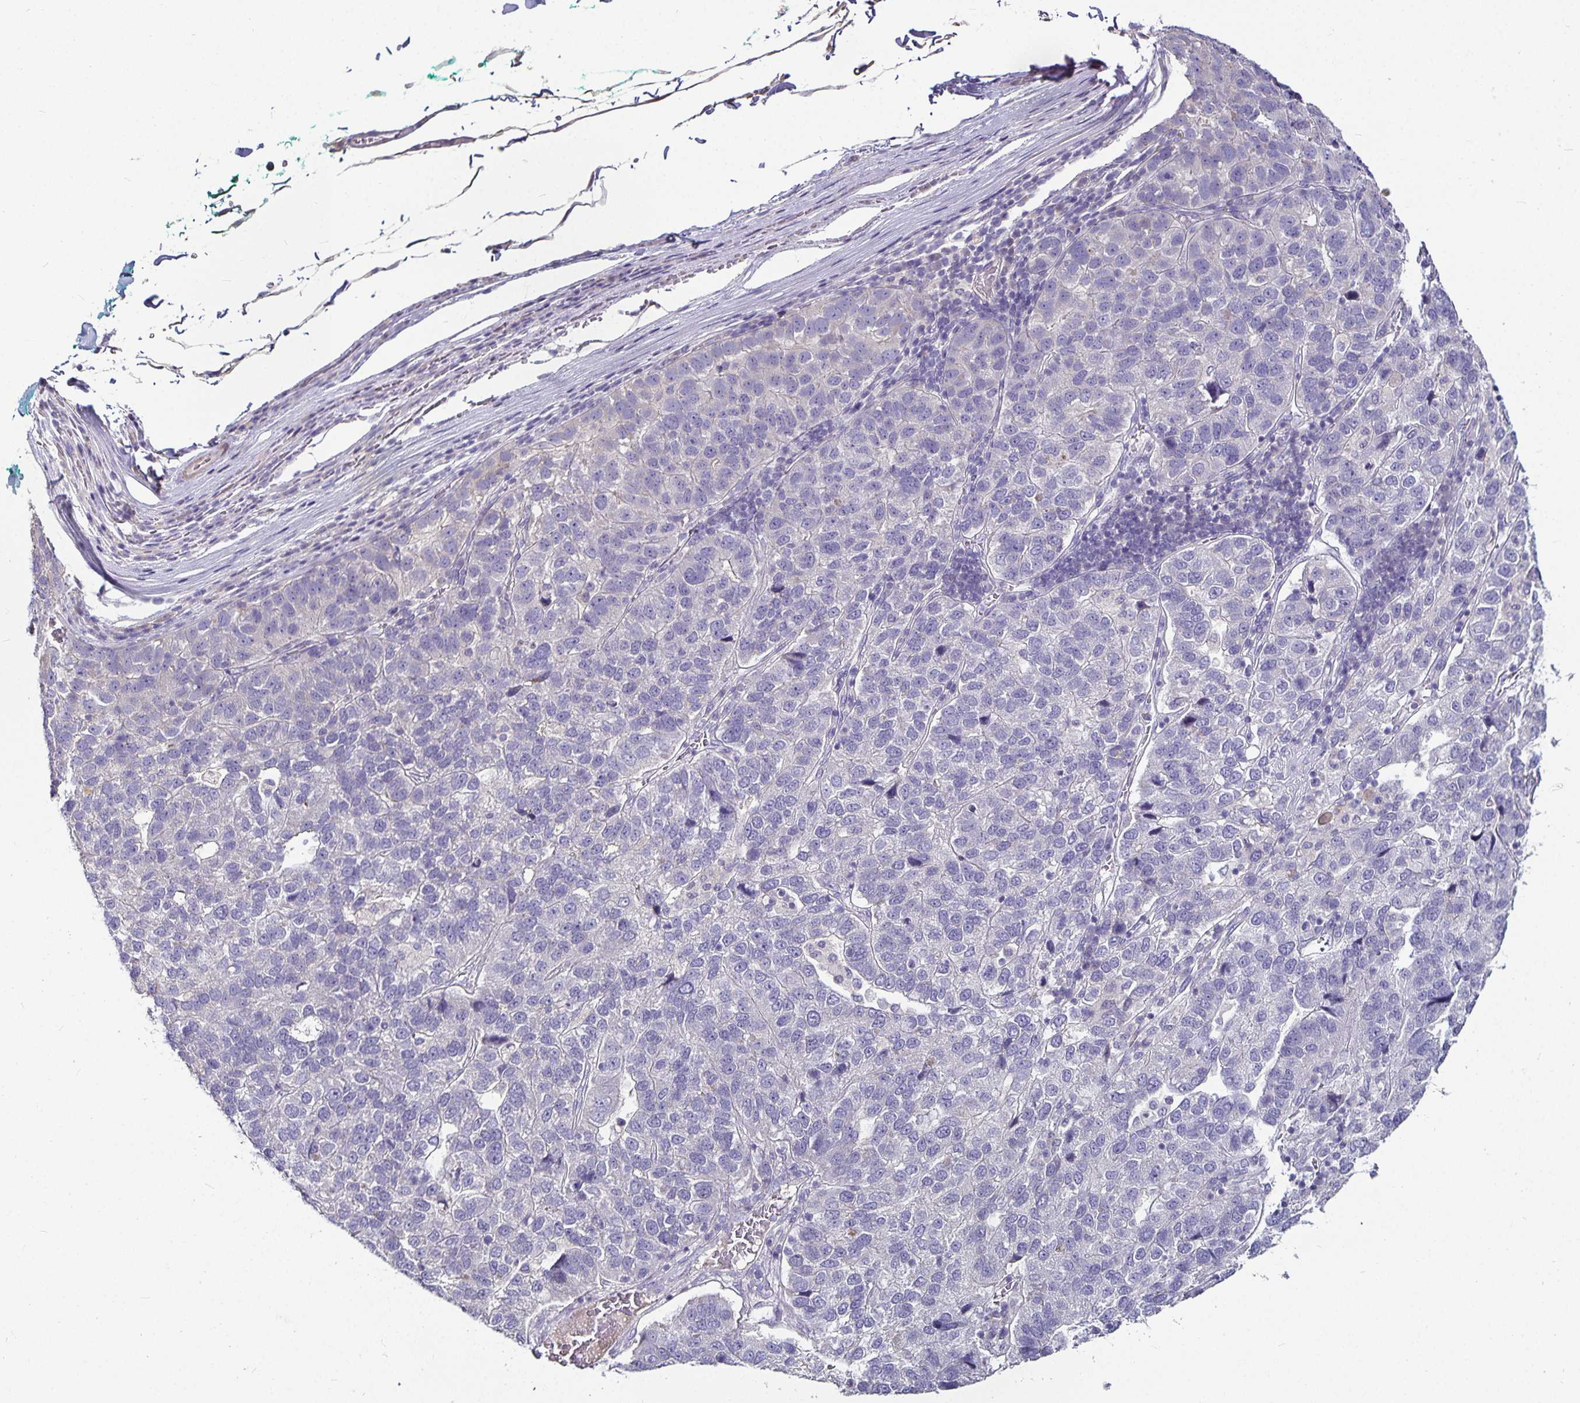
{"staining": {"intensity": "negative", "quantity": "none", "location": "none"}, "tissue": "pancreatic cancer", "cell_type": "Tumor cells", "image_type": "cancer", "snomed": [{"axis": "morphology", "description": "Adenocarcinoma, NOS"}, {"axis": "topography", "description": "Pancreas"}], "caption": "Pancreatic cancer (adenocarcinoma) was stained to show a protein in brown. There is no significant expression in tumor cells.", "gene": "CA12", "patient": {"sex": "female", "age": 61}}